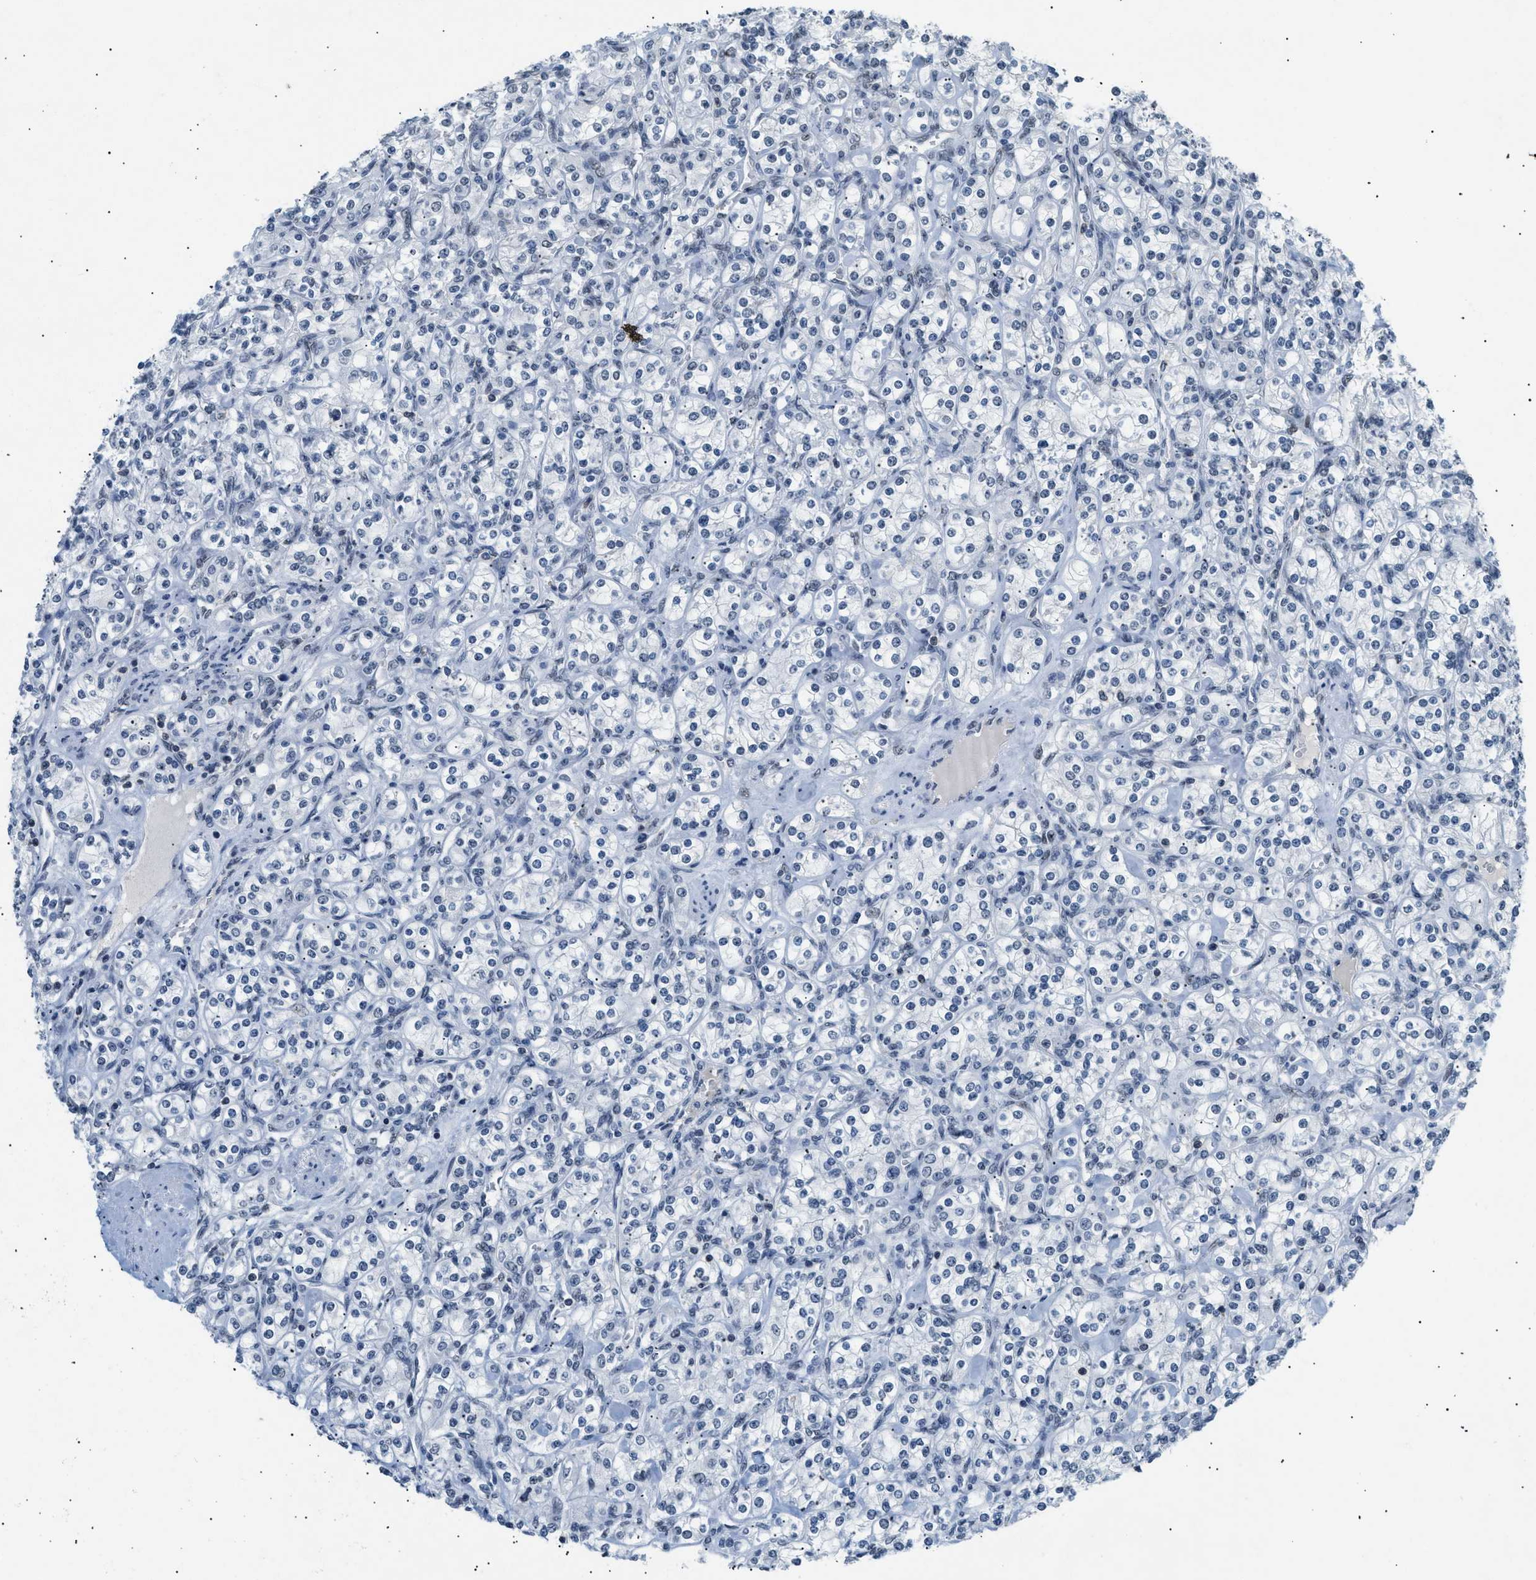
{"staining": {"intensity": "negative", "quantity": "none", "location": "none"}, "tissue": "renal cancer", "cell_type": "Tumor cells", "image_type": "cancer", "snomed": [{"axis": "morphology", "description": "Adenocarcinoma, NOS"}, {"axis": "topography", "description": "Kidney"}], "caption": "Tumor cells show no significant protein expression in adenocarcinoma (renal).", "gene": "KCNC3", "patient": {"sex": "male", "age": 77}}